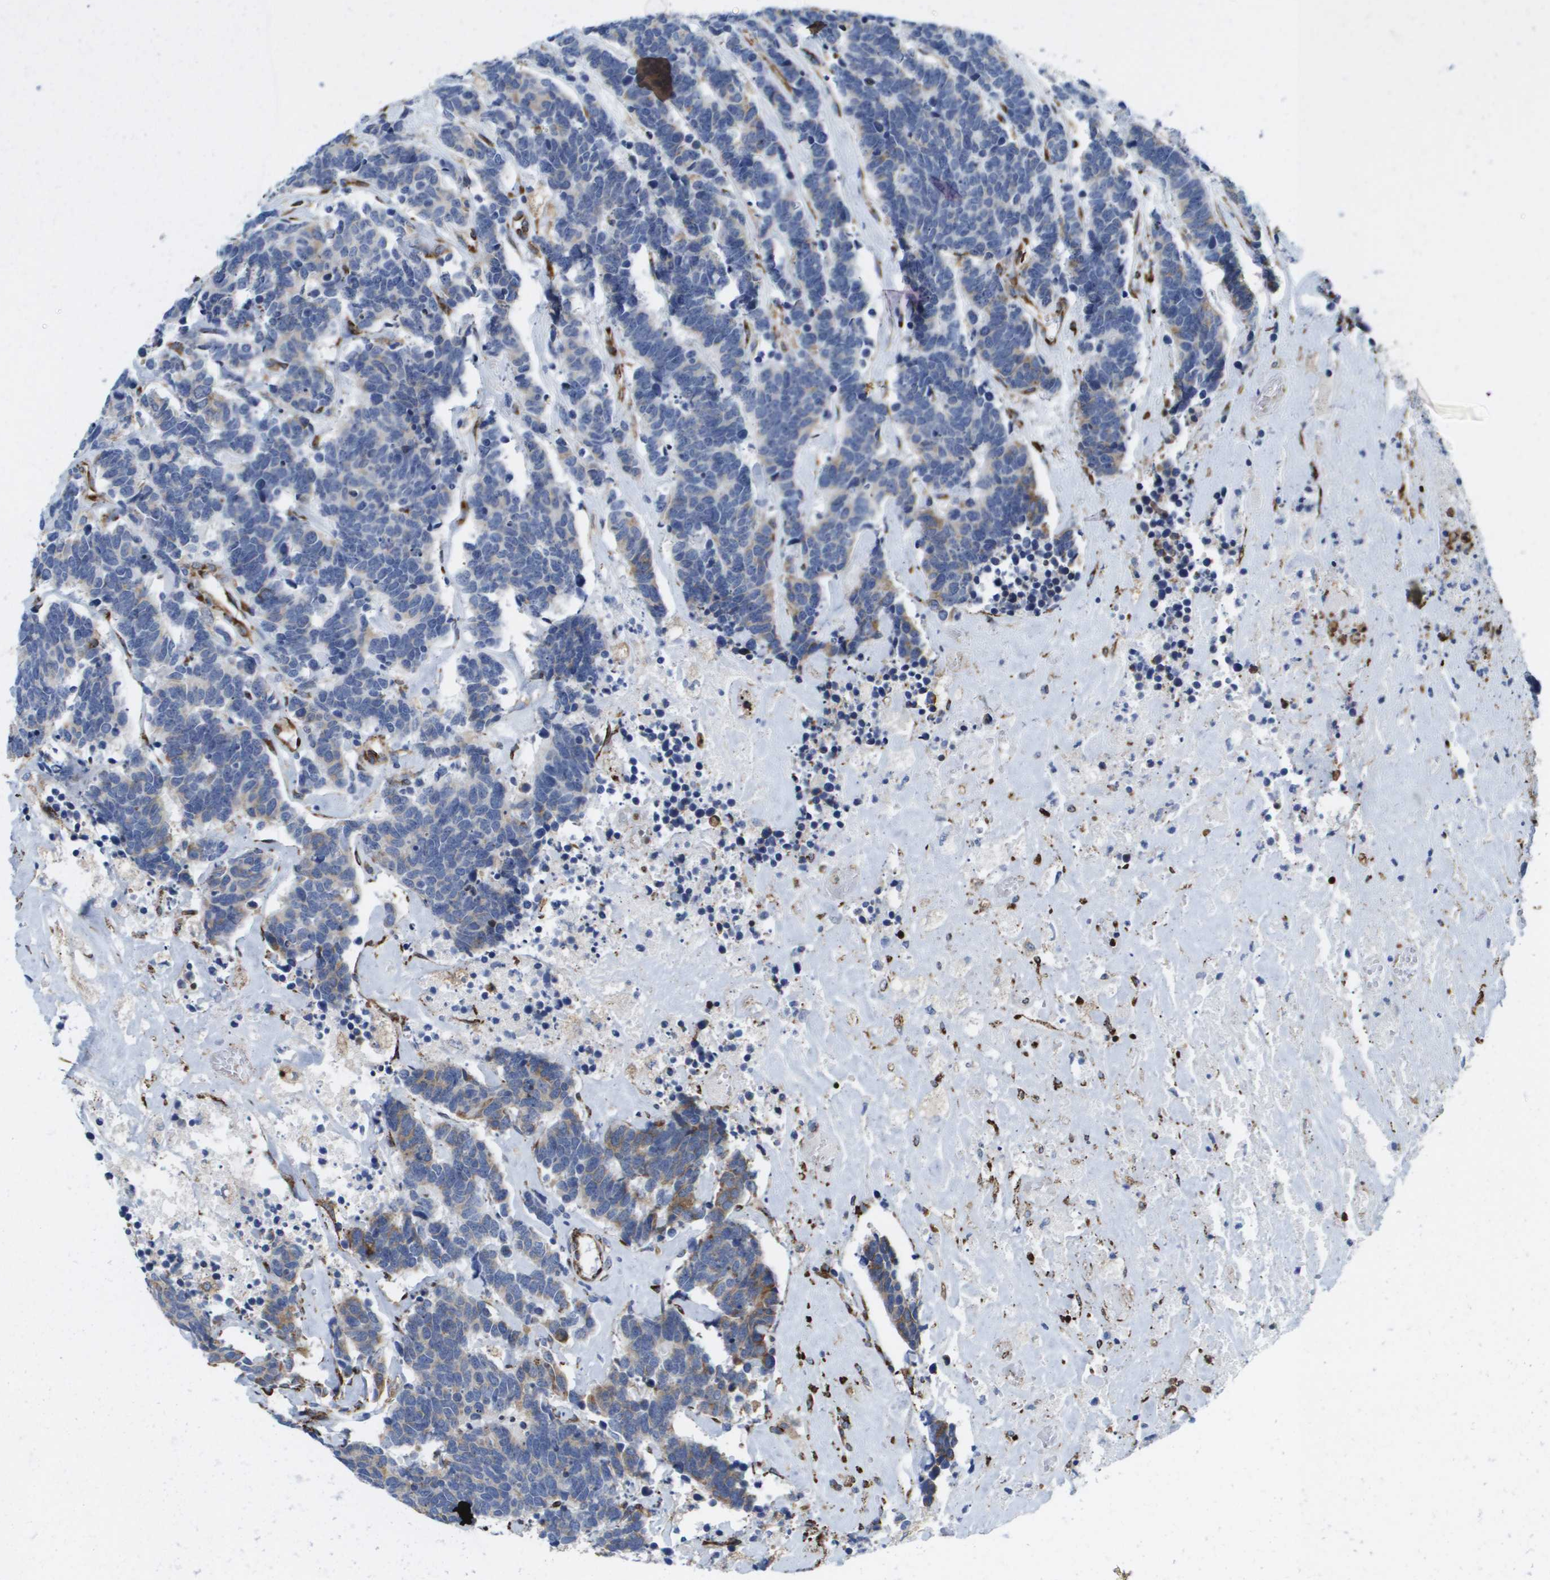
{"staining": {"intensity": "moderate", "quantity": "<25%", "location": "cytoplasmic/membranous"}, "tissue": "carcinoid", "cell_type": "Tumor cells", "image_type": "cancer", "snomed": [{"axis": "morphology", "description": "Carcinoma, NOS"}, {"axis": "morphology", "description": "Carcinoid, malignant, NOS"}, {"axis": "topography", "description": "Urinary bladder"}], "caption": "A micrograph showing moderate cytoplasmic/membranous positivity in approximately <25% of tumor cells in carcinoid, as visualized by brown immunohistochemical staining.", "gene": "ST3GAL2", "patient": {"sex": "male", "age": 57}}